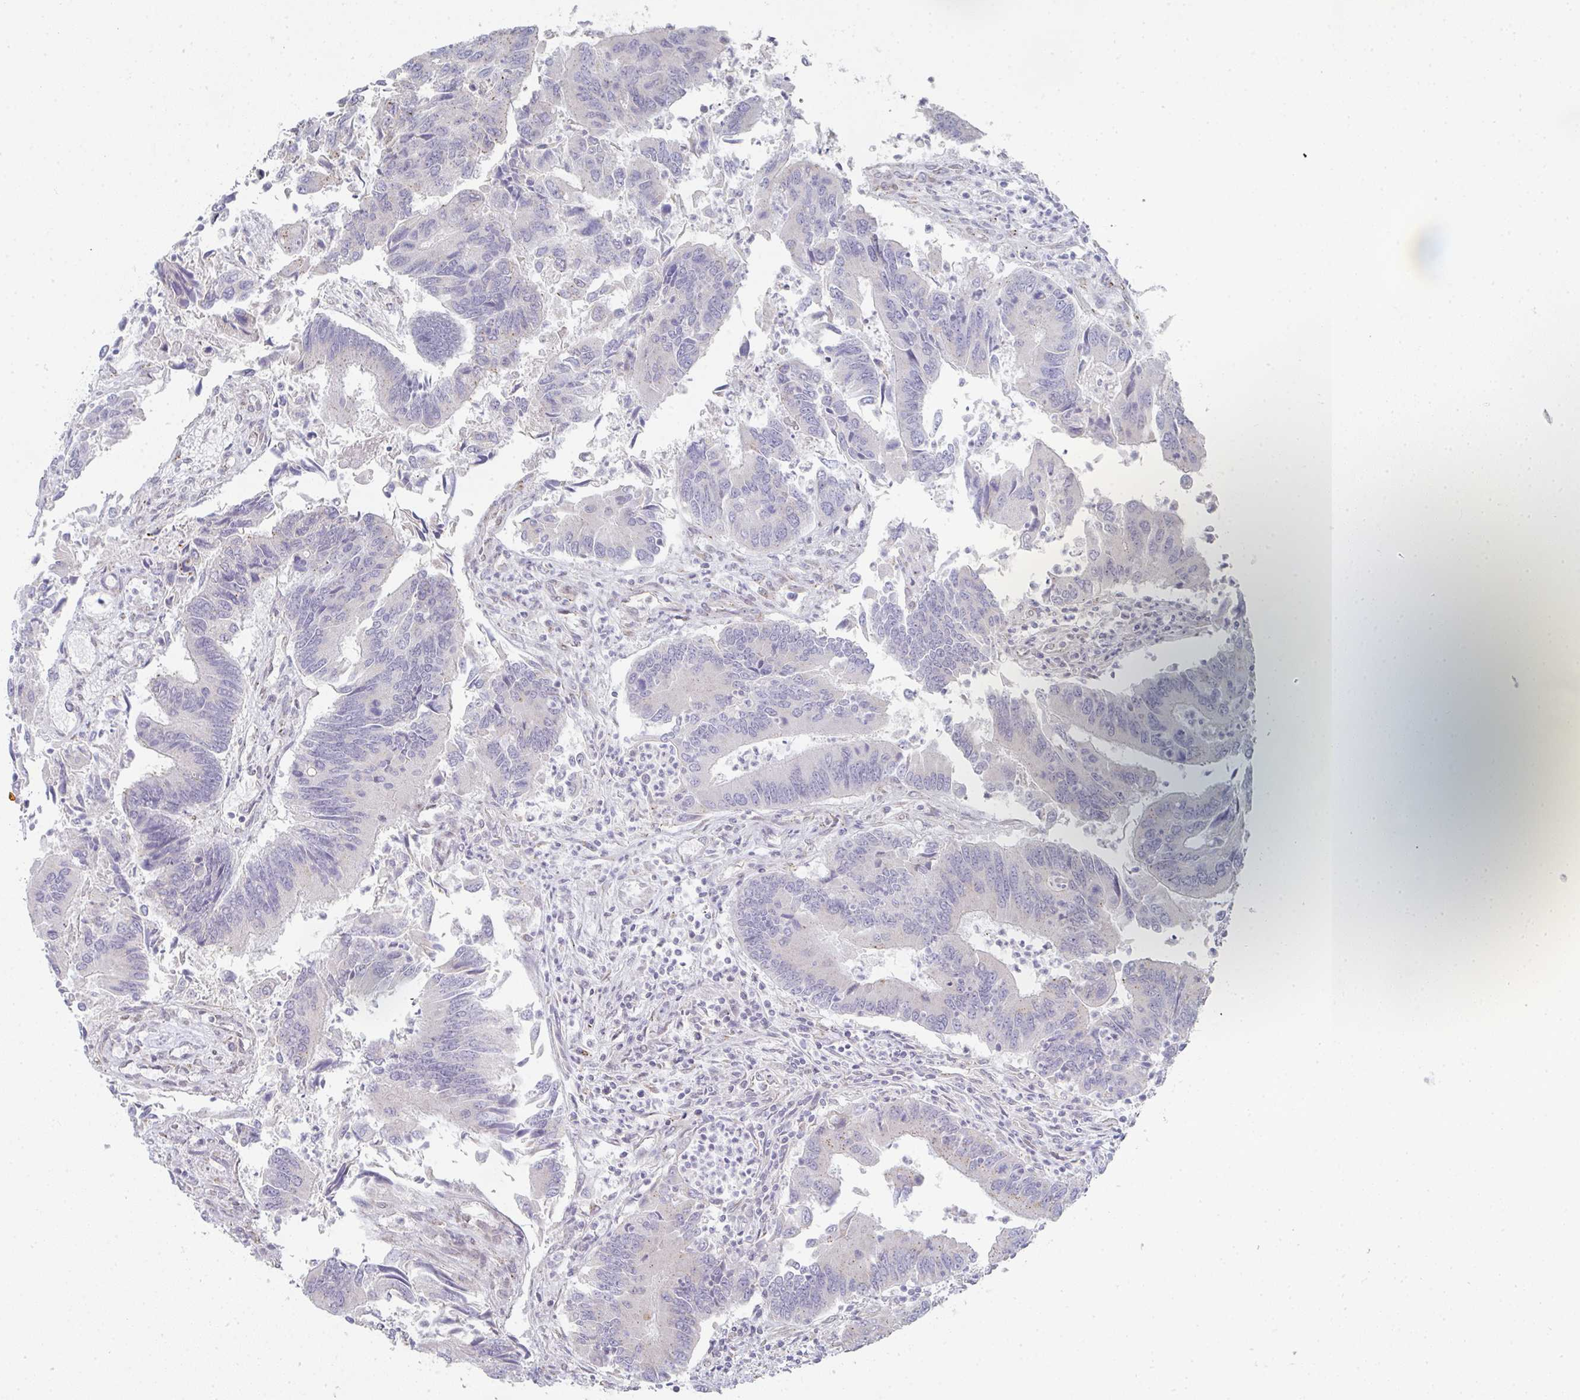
{"staining": {"intensity": "negative", "quantity": "none", "location": "none"}, "tissue": "colorectal cancer", "cell_type": "Tumor cells", "image_type": "cancer", "snomed": [{"axis": "morphology", "description": "Adenocarcinoma, NOS"}, {"axis": "topography", "description": "Colon"}], "caption": "Micrograph shows no protein positivity in tumor cells of adenocarcinoma (colorectal) tissue. The staining was performed using DAB to visualize the protein expression in brown, while the nuclei were stained in blue with hematoxylin (Magnification: 20x).", "gene": "ZNF526", "patient": {"sex": "female", "age": 67}}